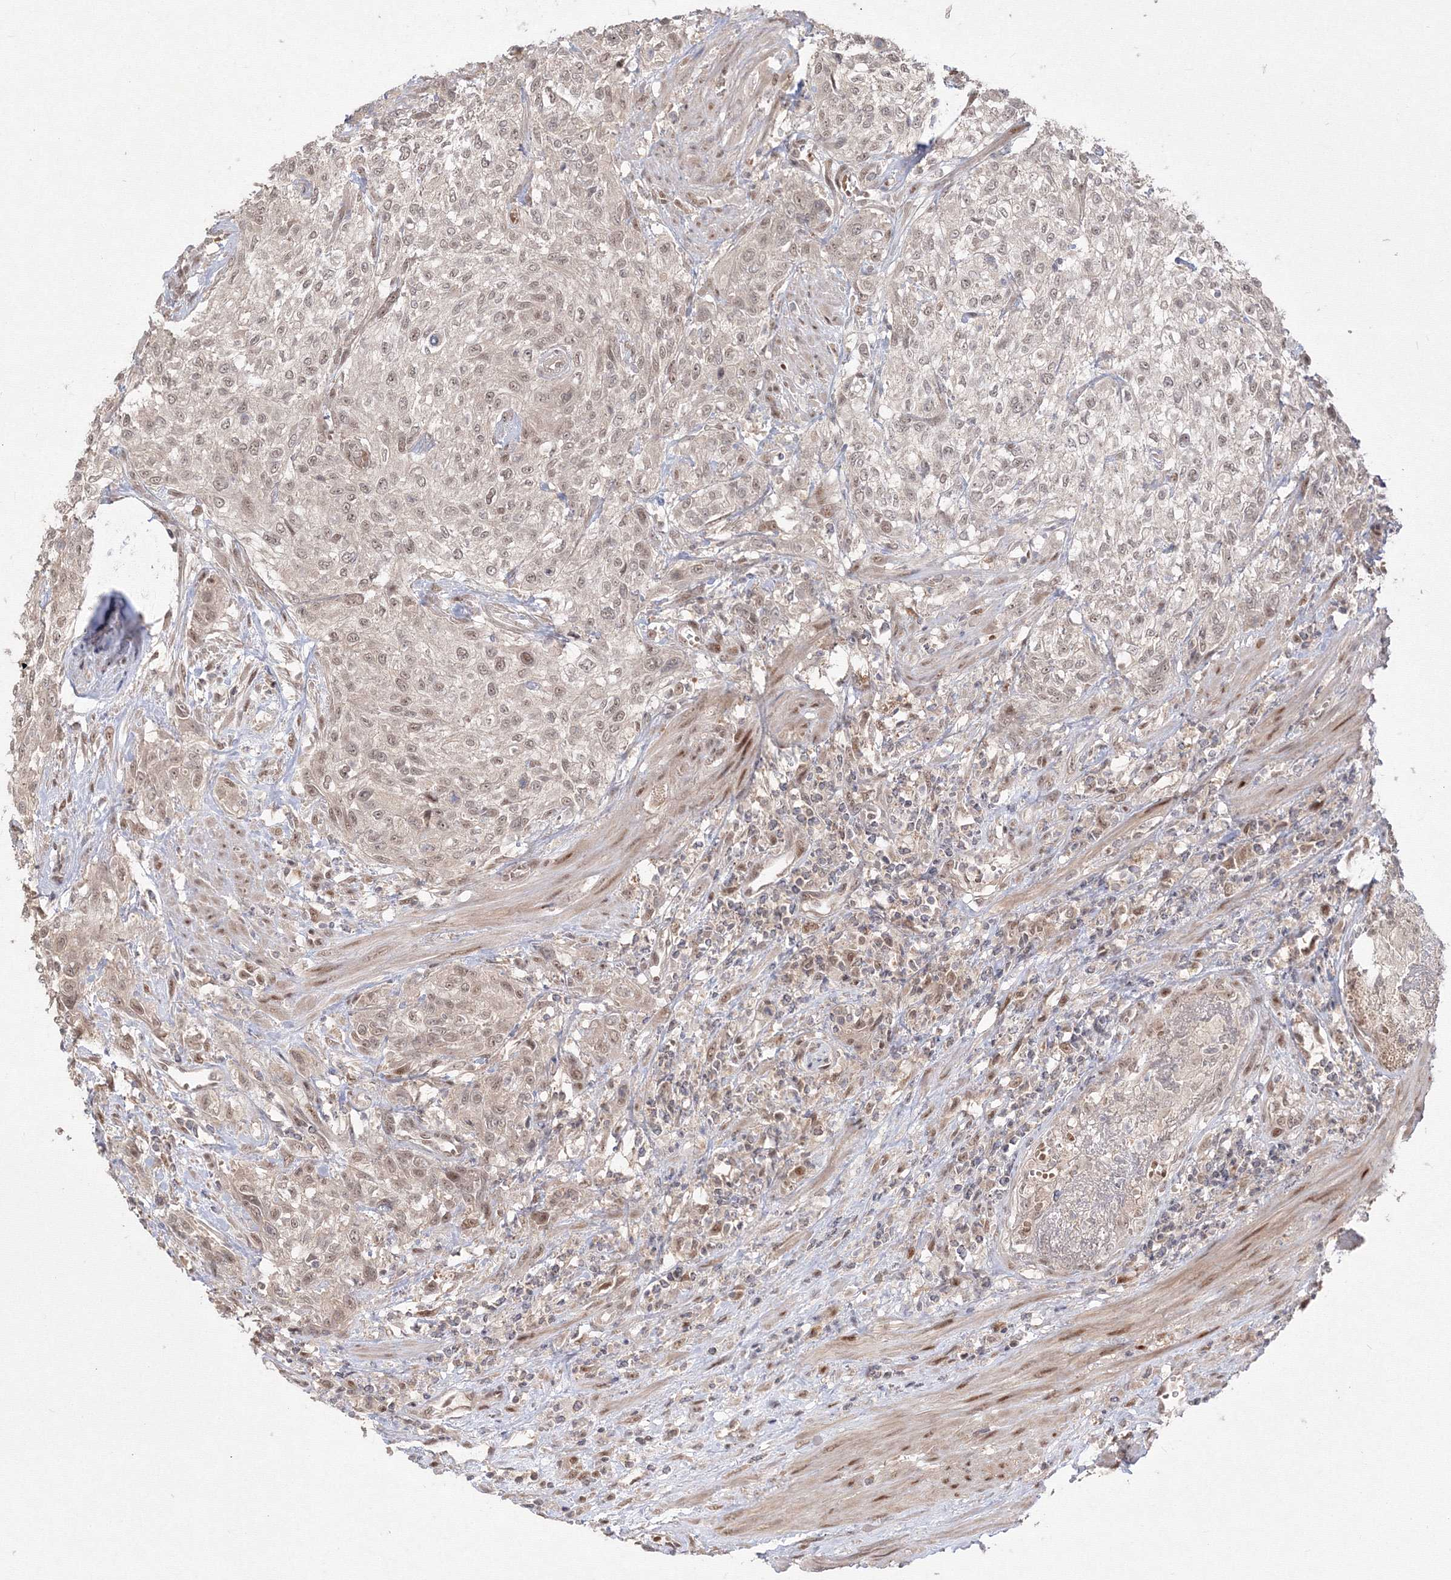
{"staining": {"intensity": "weak", "quantity": ">75%", "location": "nuclear"}, "tissue": "urothelial cancer", "cell_type": "Tumor cells", "image_type": "cancer", "snomed": [{"axis": "morphology", "description": "Urothelial carcinoma, High grade"}, {"axis": "topography", "description": "Urinary bladder"}], "caption": "The immunohistochemical stain labels weak nuclear staining in tumor cells of high-grade urothelial carcinoma tissue. The protein is stained brown, and the nuclei are stained in blue (DAB IHC with brightfield microscopy, high magnification).", "gene": "COPS4", "patient": {"sex": "male", "age": 35}}